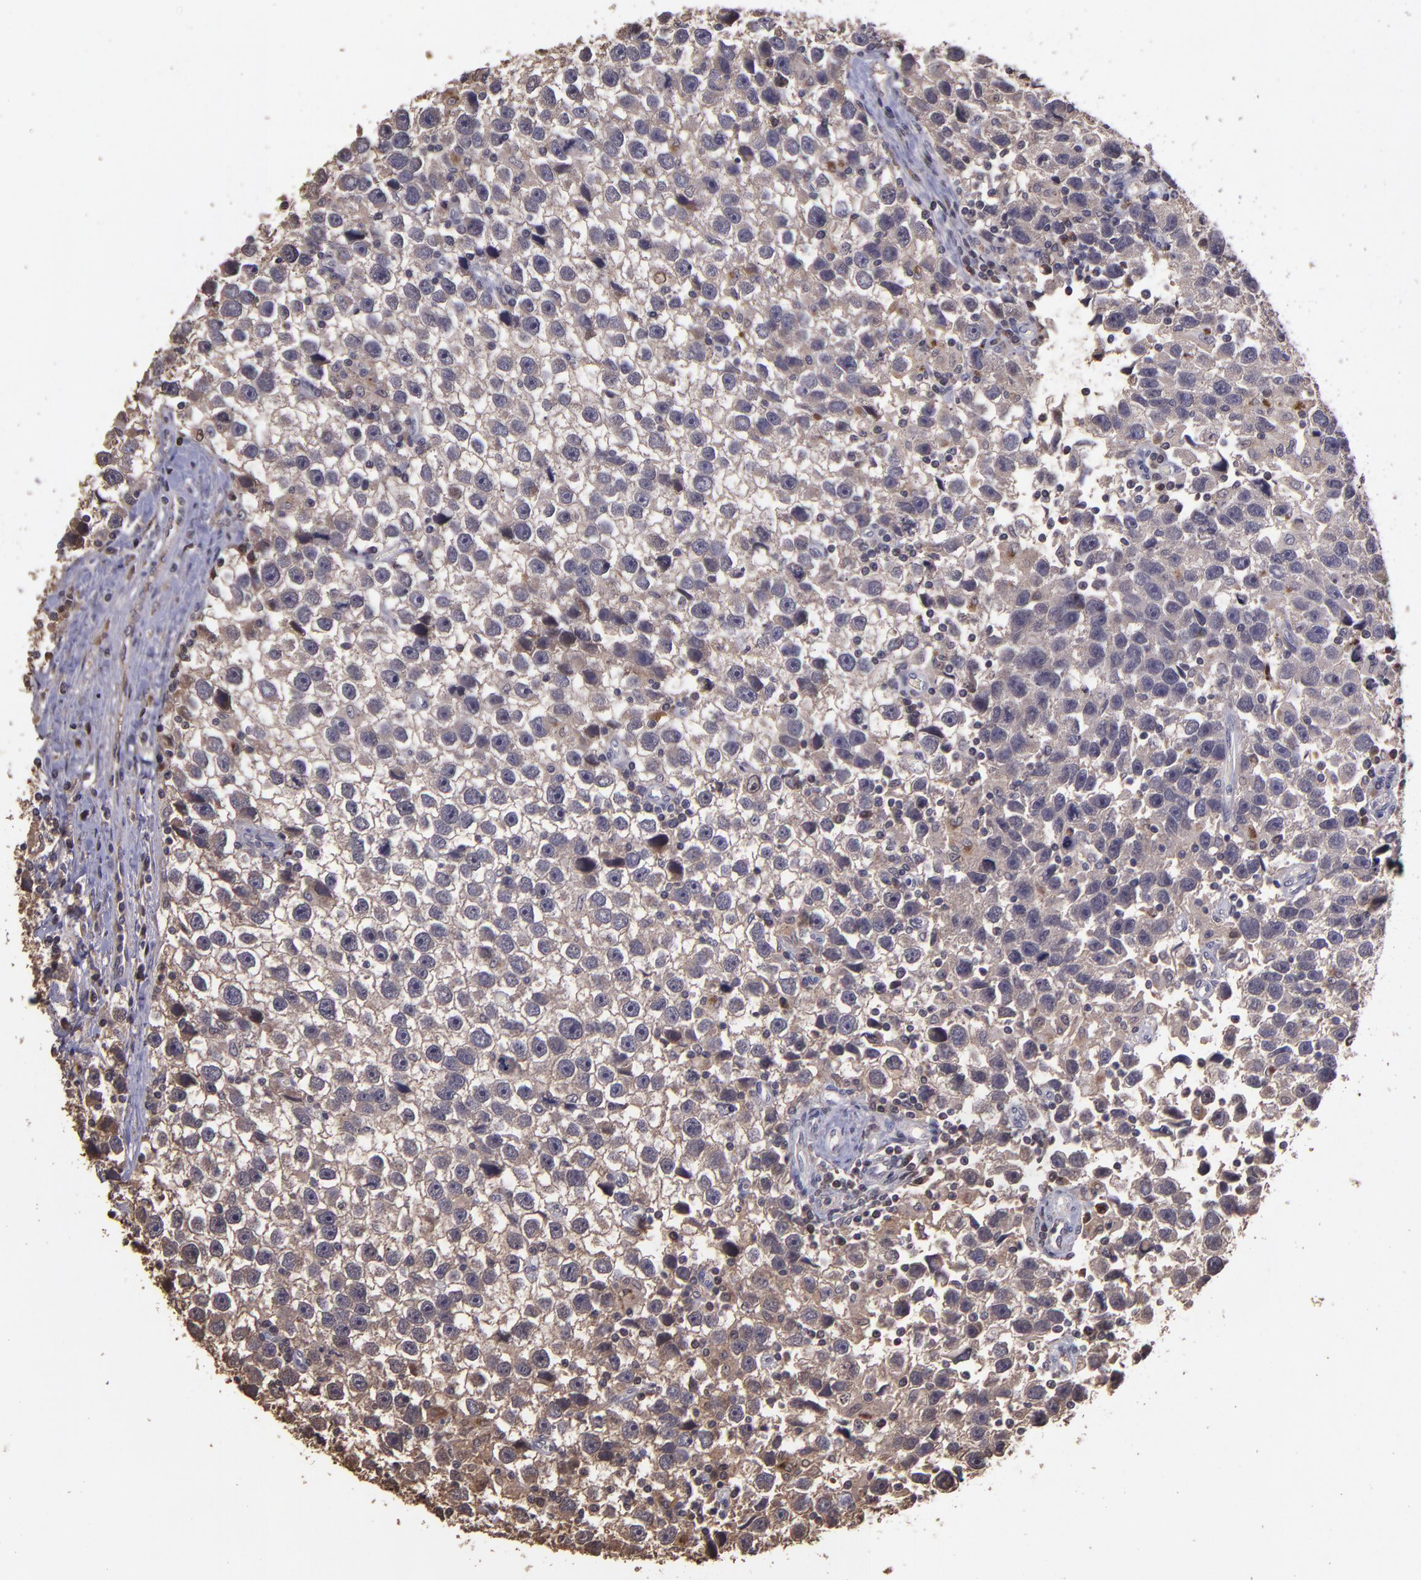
{"staining": {"intensity": "moderate", "quantity": "25%-75%", "location": "cytoplasmic/membranous,nuclear"}, "tissue": "testis cancer", "cell_type": "Tumor cells", "image_type": "cancer", "snomed": [{"axis": "morphology", "description": "Seminoma, NOS"}, {"axis": "topography", "description": "Testis"}], "caption": "A brown stain shows moderate cytoplasmic/membranous and nuclear expression of a protein in testis seminoma tumor cells. The staining is performed using DAB (3,3'-diaminobenzidine) brown chromogen to label protein expression. The nuclei are counter-stained blue using hematoxylin.", "gene": "SERPINF2", "patient": {"sex": "male", "age": 43}}